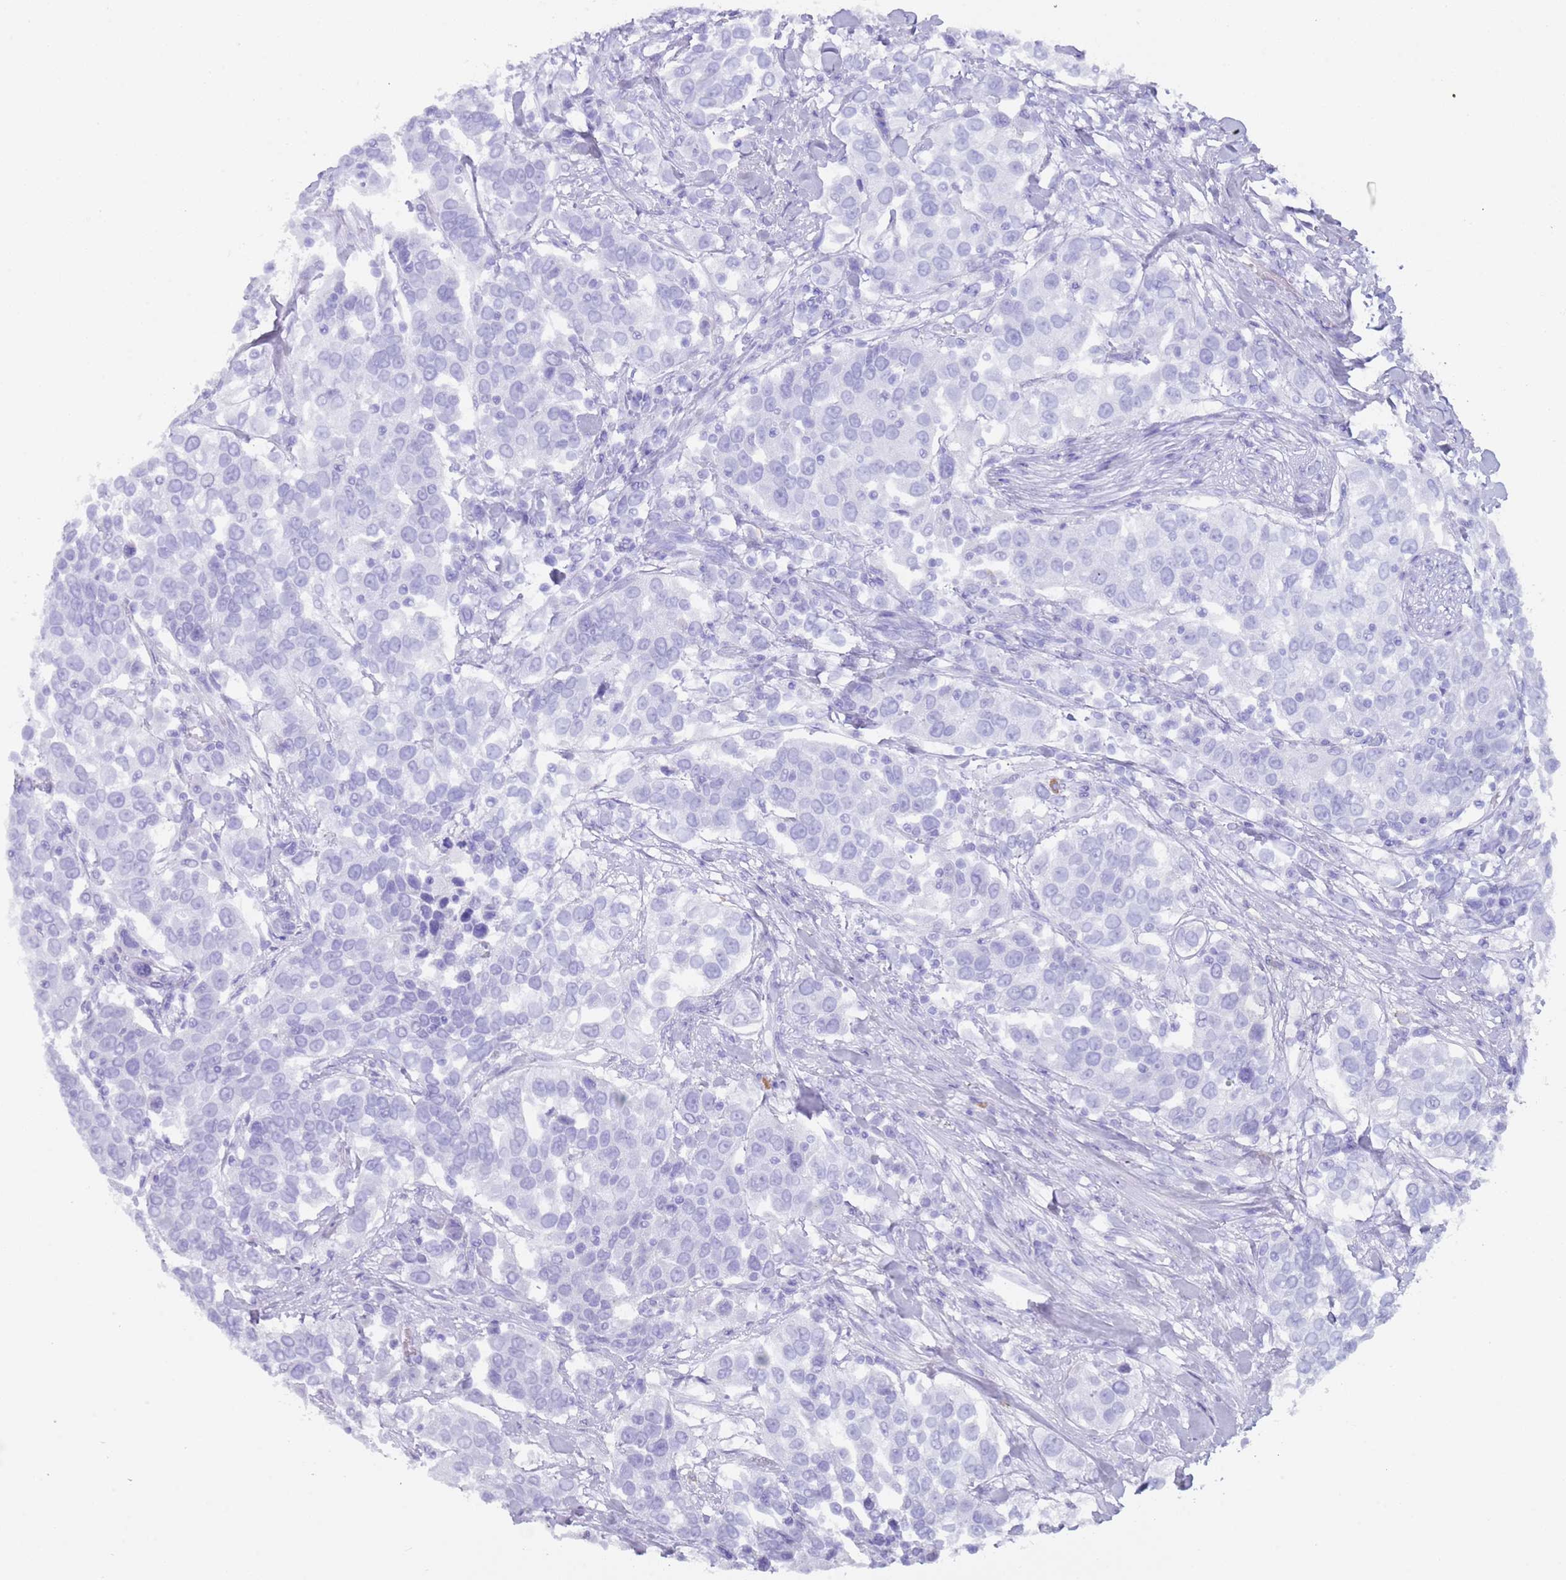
{"staining": {"intensity": "negative", "quantity": "none", "location": "none"}, "tissue": "urothelial cancer", "cell_type": "Tumor cells", "image_type": "cancer", "snomed": [{"axis": "morphology", "description": "Urothelial carcinoma, High grade"}, {"axis": "topography", "description": "Urinary bladder"}], "caption": "Tumor cells show no significant expression in urothelial cancer.", "gene": "MYADML2", "patient": {"sex": "female", "age": 80}}